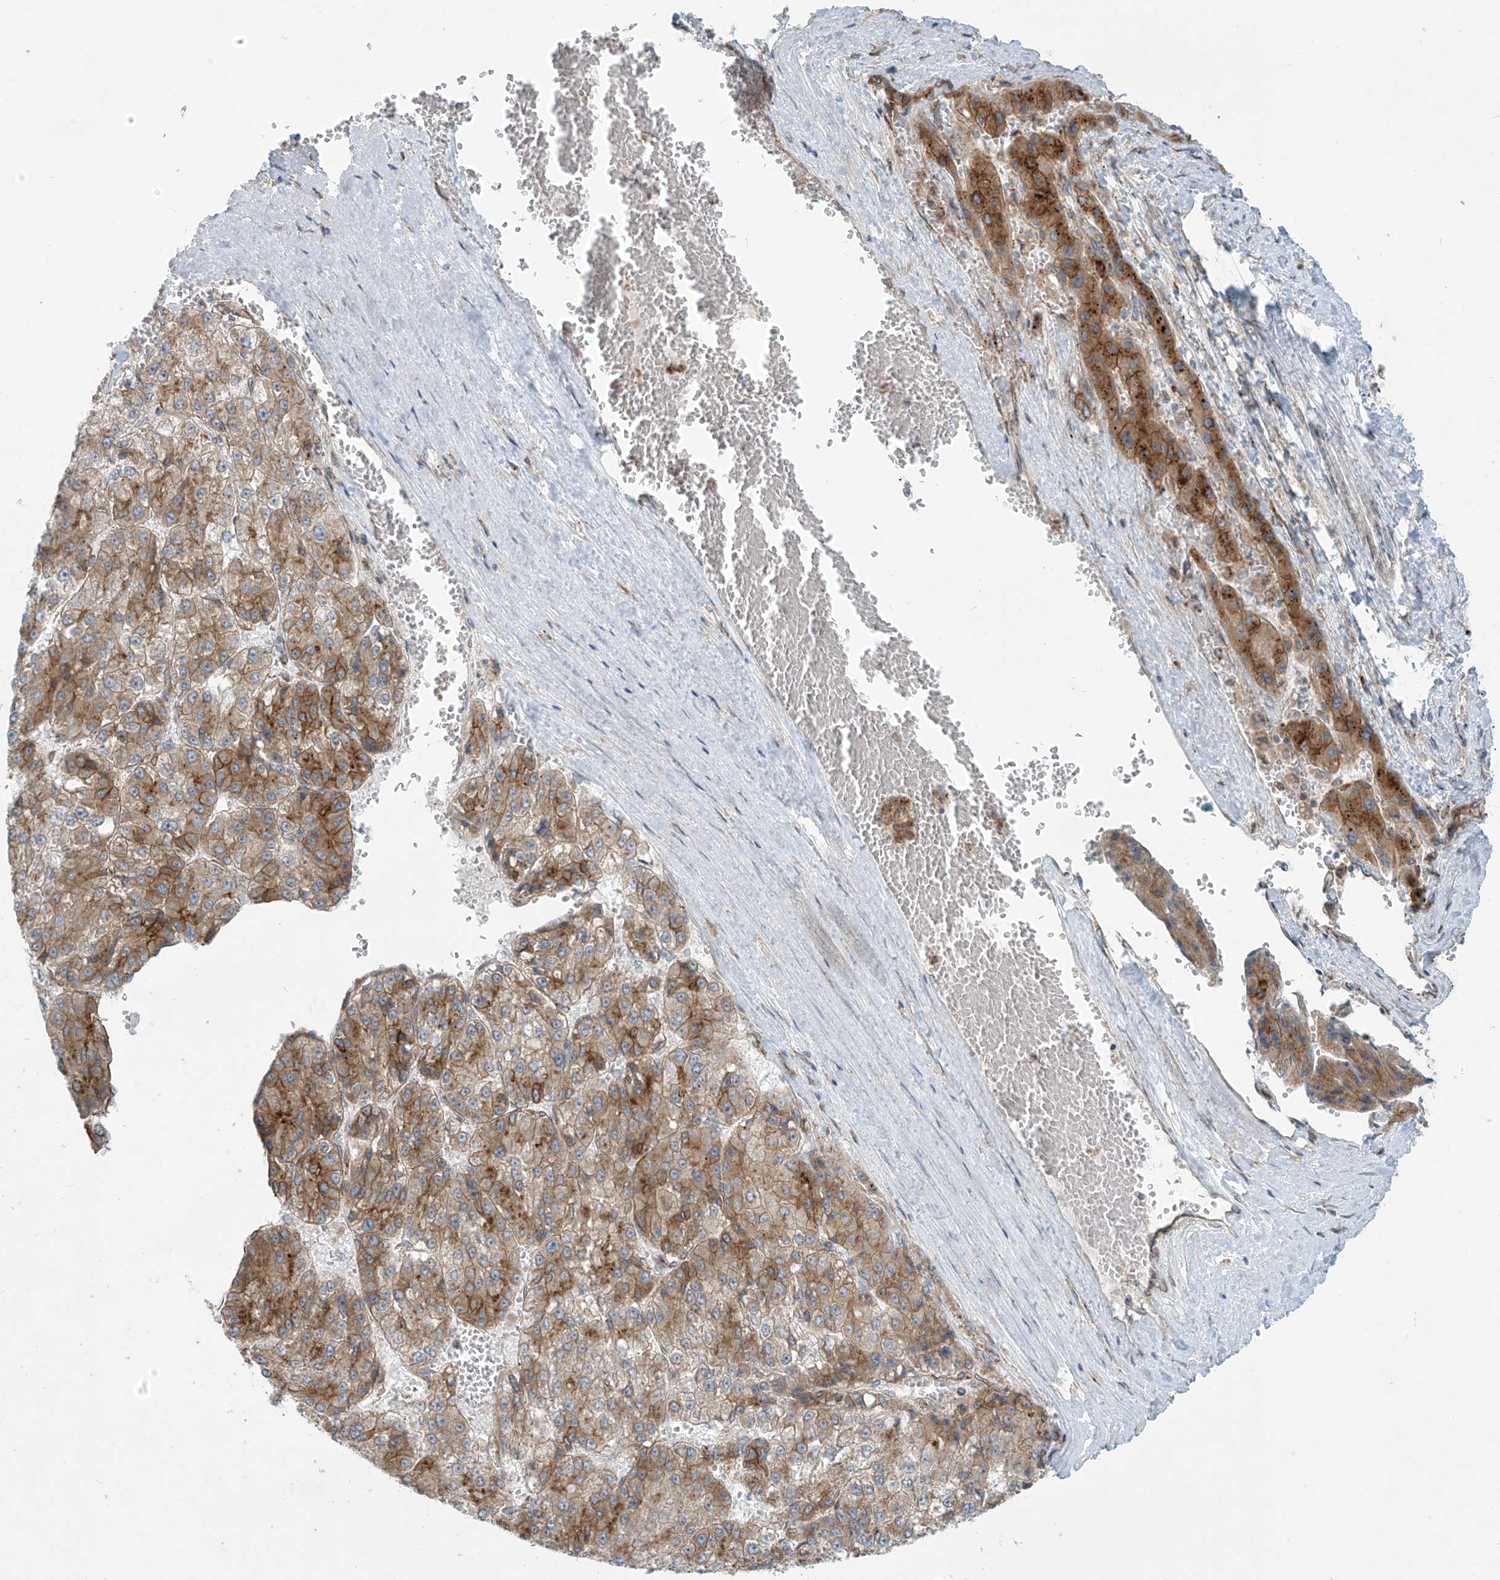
{"staining": {"intensity": "moderate", "quantity": ">75%", "location": "cytoplasmic/membranous"}, "tissue": "liver cancer", "cell_type": "Tumor cells", "image_type": "cancer", "snomed": [{"axis": "morphology", "description": "Carcinoma, Hepatocellular, NOS"}, {"axis": "topography", "description": "Liver"}], "caption": "Liver hepatocellular carcinoma stained with a brown dye shows moderate cytoplasmic/membranous positive expression in about >75% of tumor cells.", "gene": "LZTS3", "patient": {"sex": "female", "age": 73}}